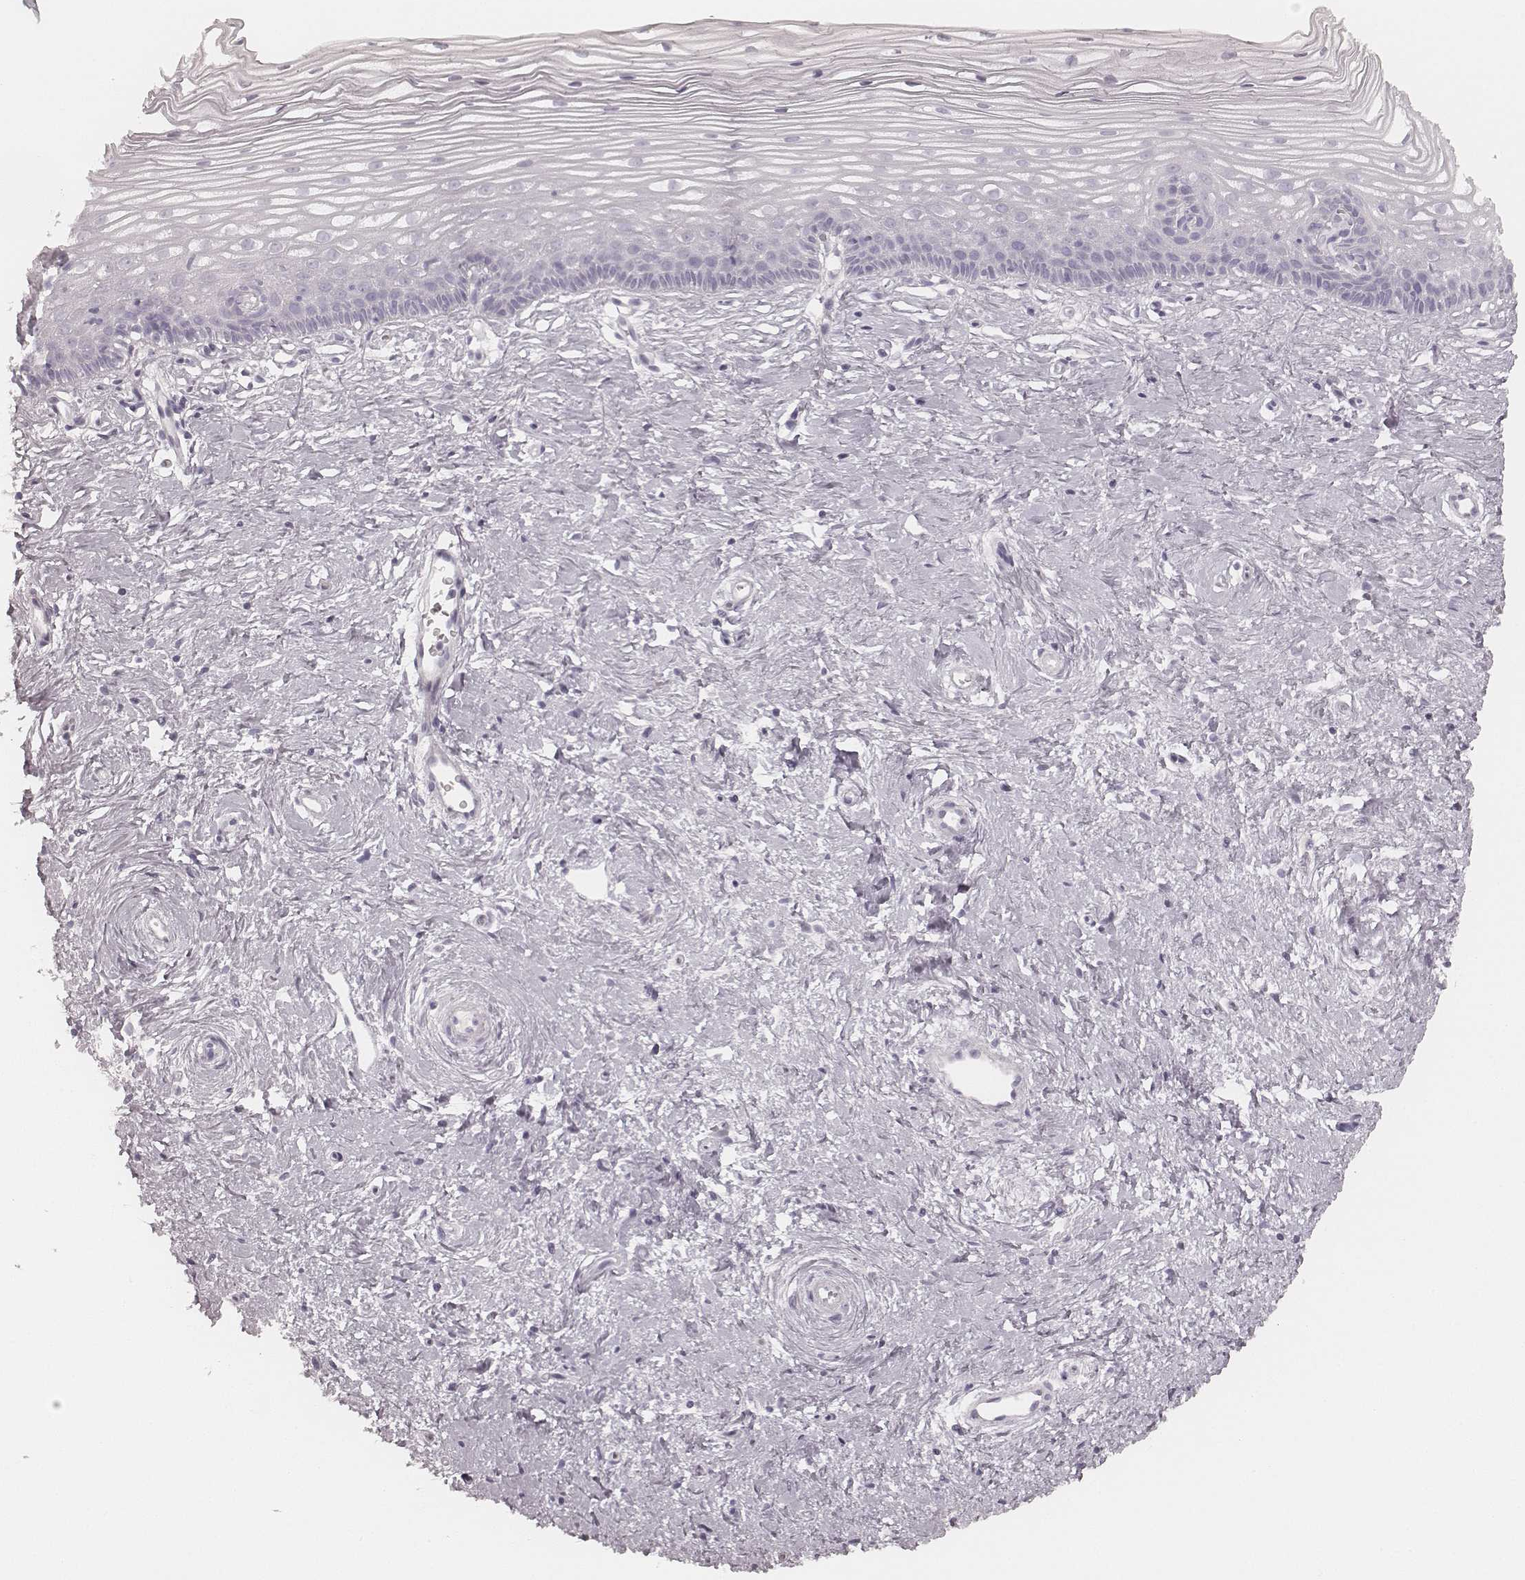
{"staining": {"intensity": "negative", "quantity": "none", "location": "none"}, "tissue": "cervix", "cell_type": "Glandular cells", "image_type": "normal", "snomed": [{"axis": "morphology", "description": "Normal tissue, NOS"}, {"axis": "topography", "description": "Cervix"}], "caption": "This is an IHC micrograph of normal human cervix. There is no expression in glandular cells.", "gene": "KRT72", "patient": {"sex": "female", "age": 40}}